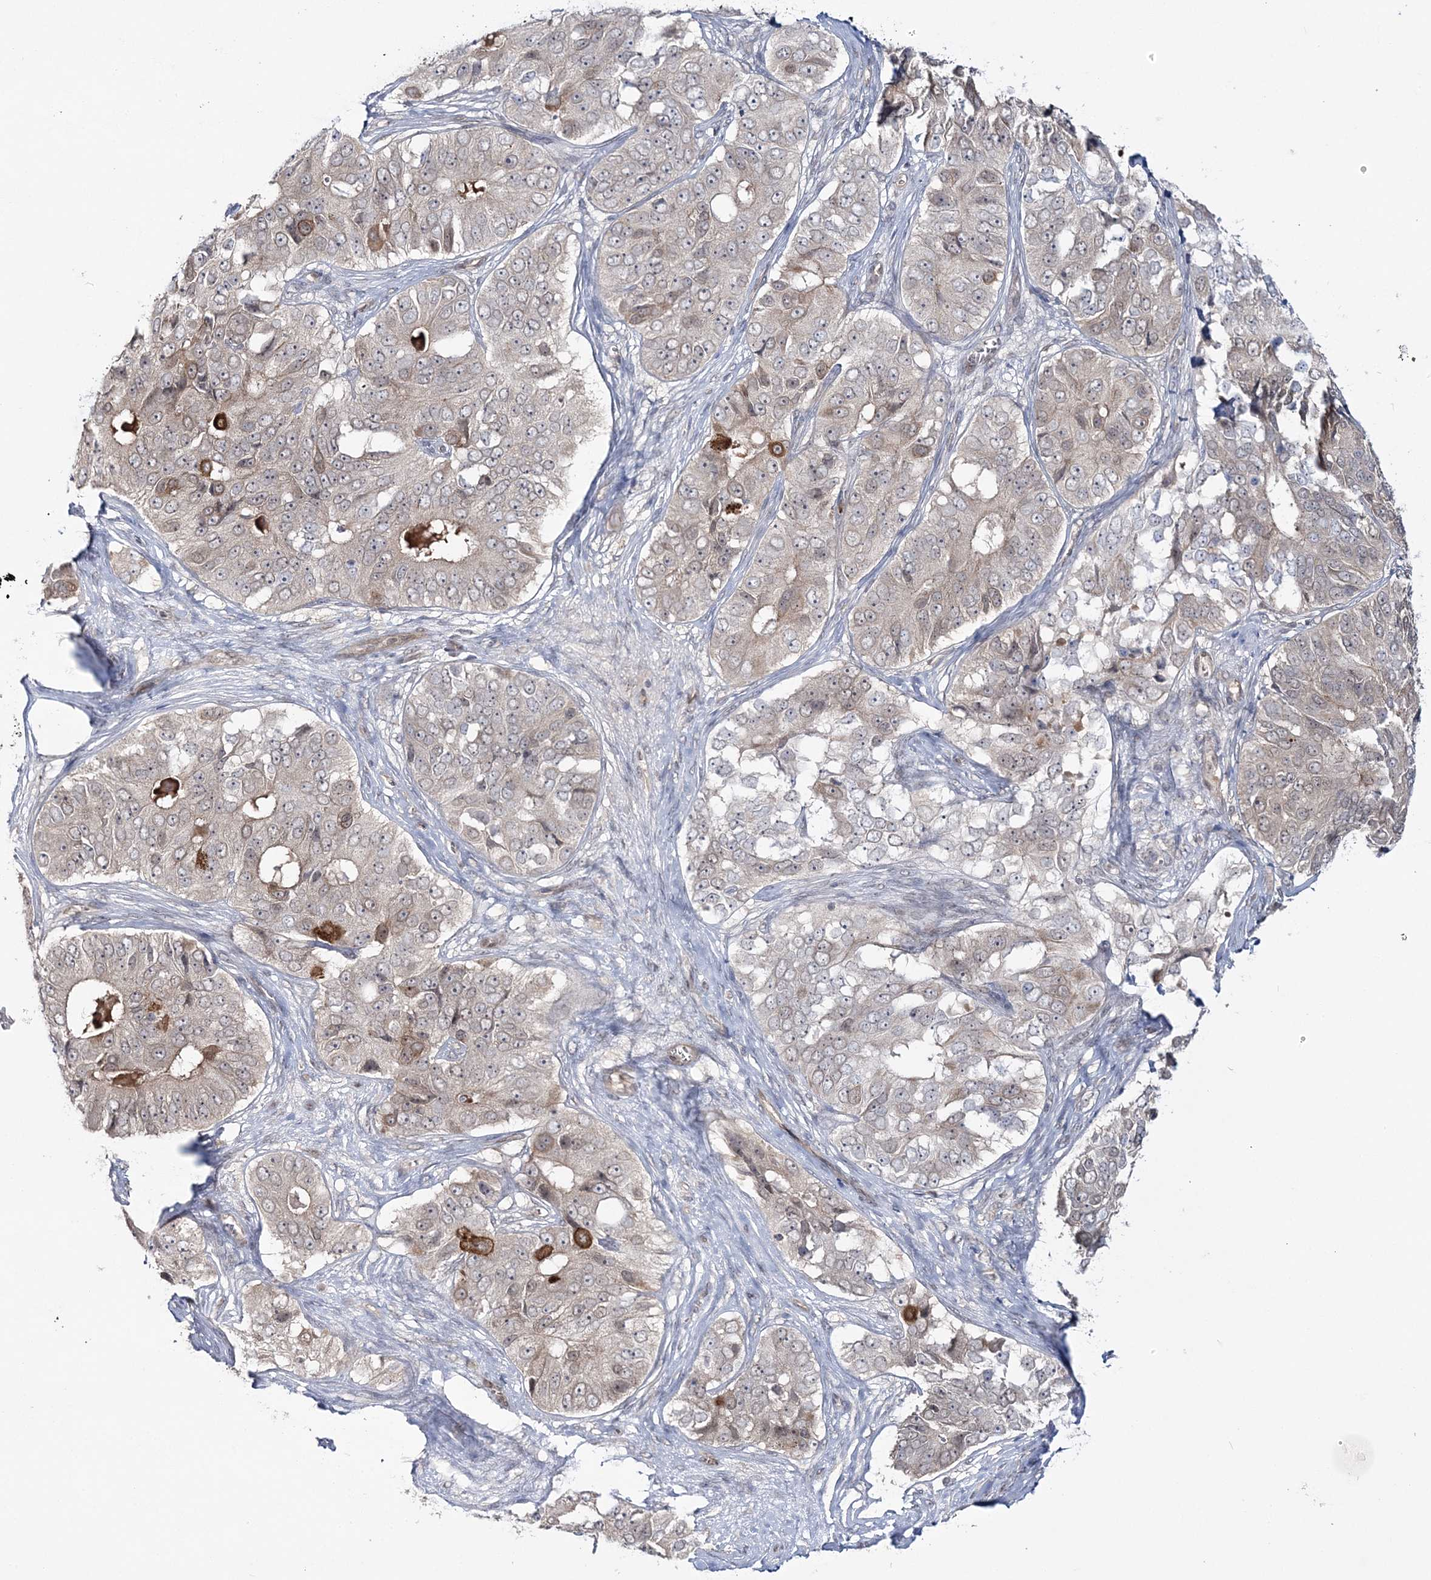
{"staining": {"intensity": "negative", "quantity": "none", "location": "none"}, "tissue": "ovarian cancer", "cell_type": "Tumor cells", "image_type": "cancer", "snomed": [{"axis": "morphology", "description": "Carcinoma, endometroid"}, {"axis": "topography", "description": "Ovary"}], "caption": "This is an IHC image of ovarian cancer. There is no expression in tumor cells.", "gene": "ZFAND6", "patient": {"sex": "female", "age": 51}}